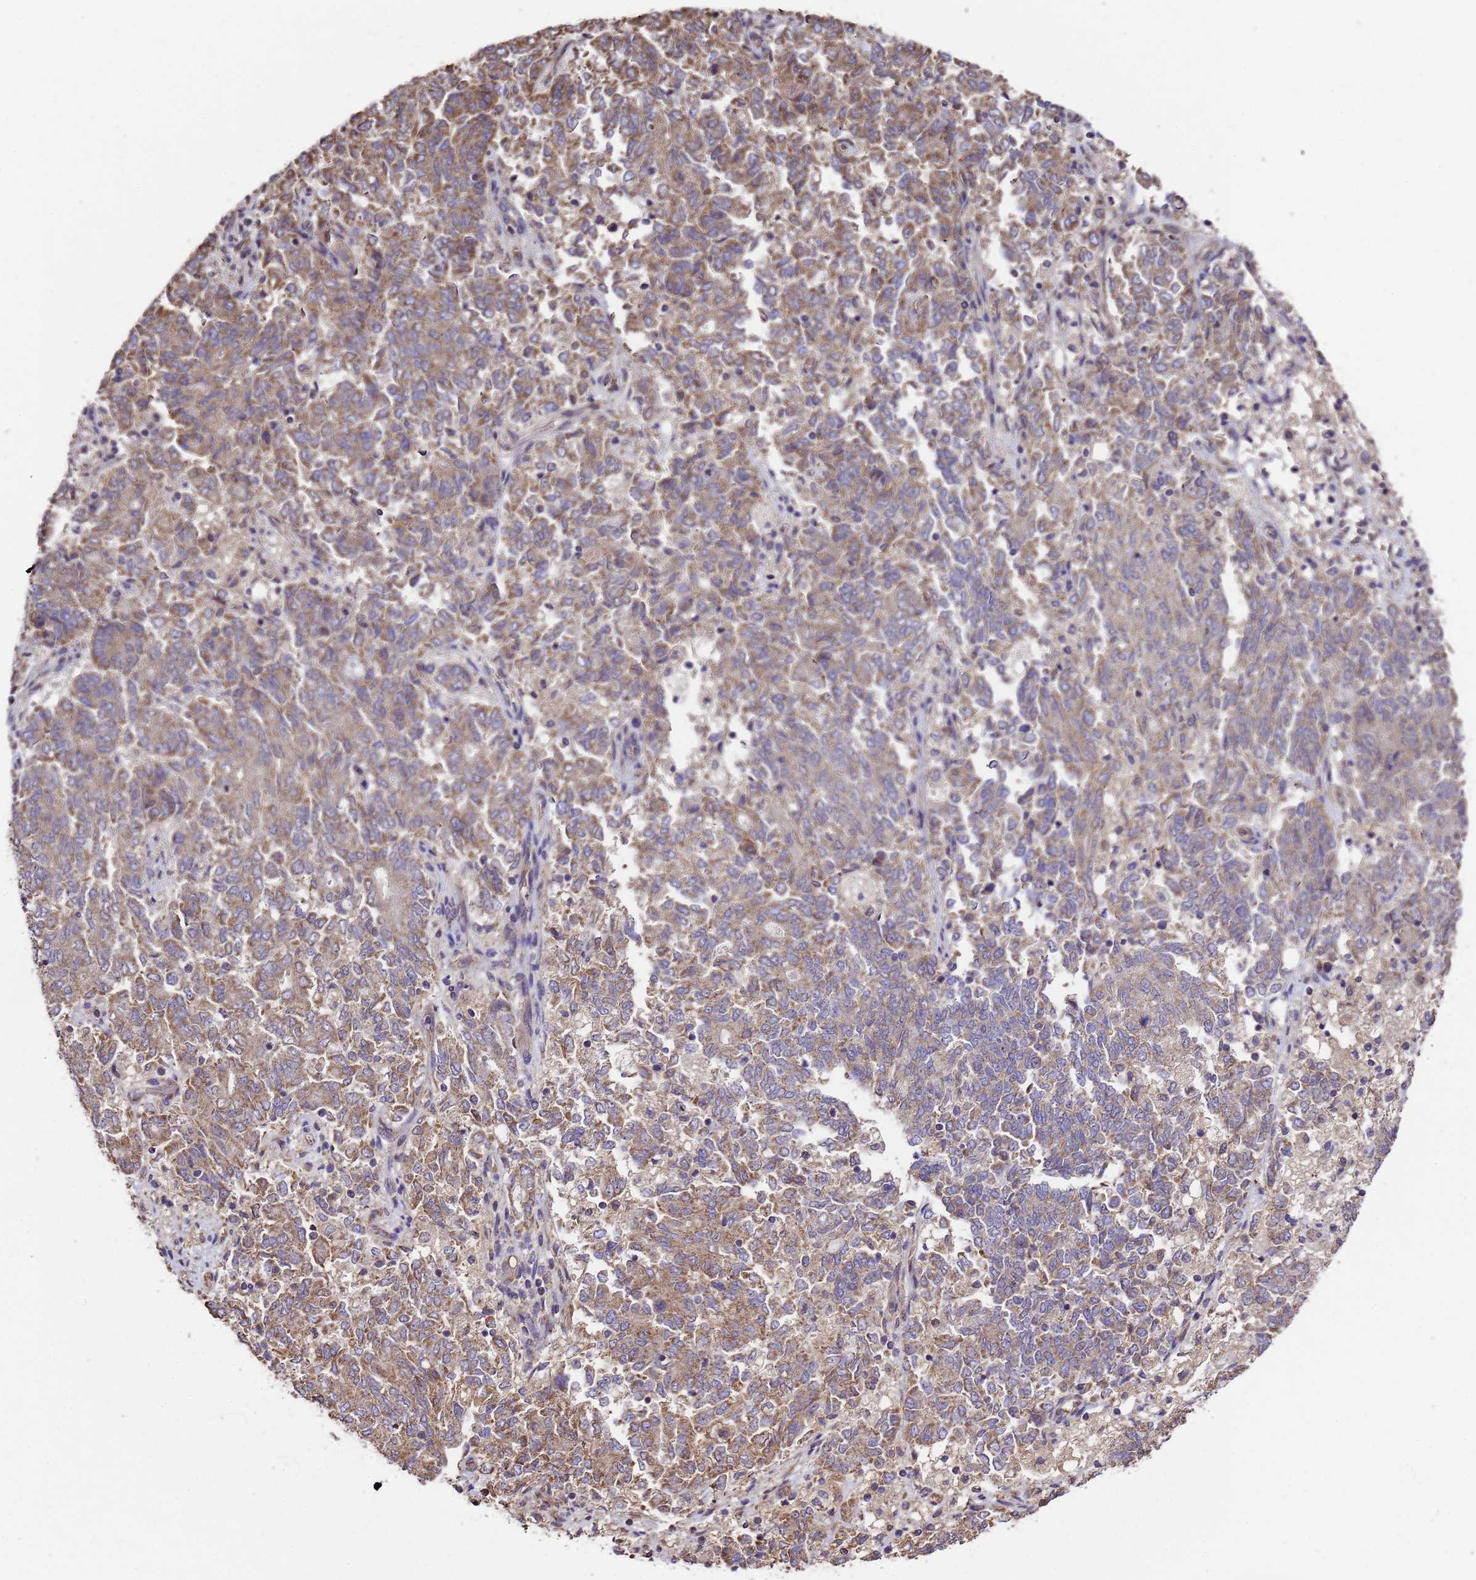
{"staining": {"intensity": "moderate", "quantity": ">75%", "location": "cytoplasmic/membranous"}, "tissue": "endometrial cancer", "cell_type": "Tumor cells", "image_type": "cancer", "snomed": [{"axis": "morphology", "description": "Adenocarcinoma, NOS"}, {"axis": "topography", "description": "Endometrium"}], "caption": "About >75% of tumor cells in adenocarcinoma (endometrial) exhibit moderate cytoplasmic/membranous protein staining as visualized by brown immunohistochemical staining.", "gene": "LRRIQ1", "patient": {"sex": "female", "age": 80}}